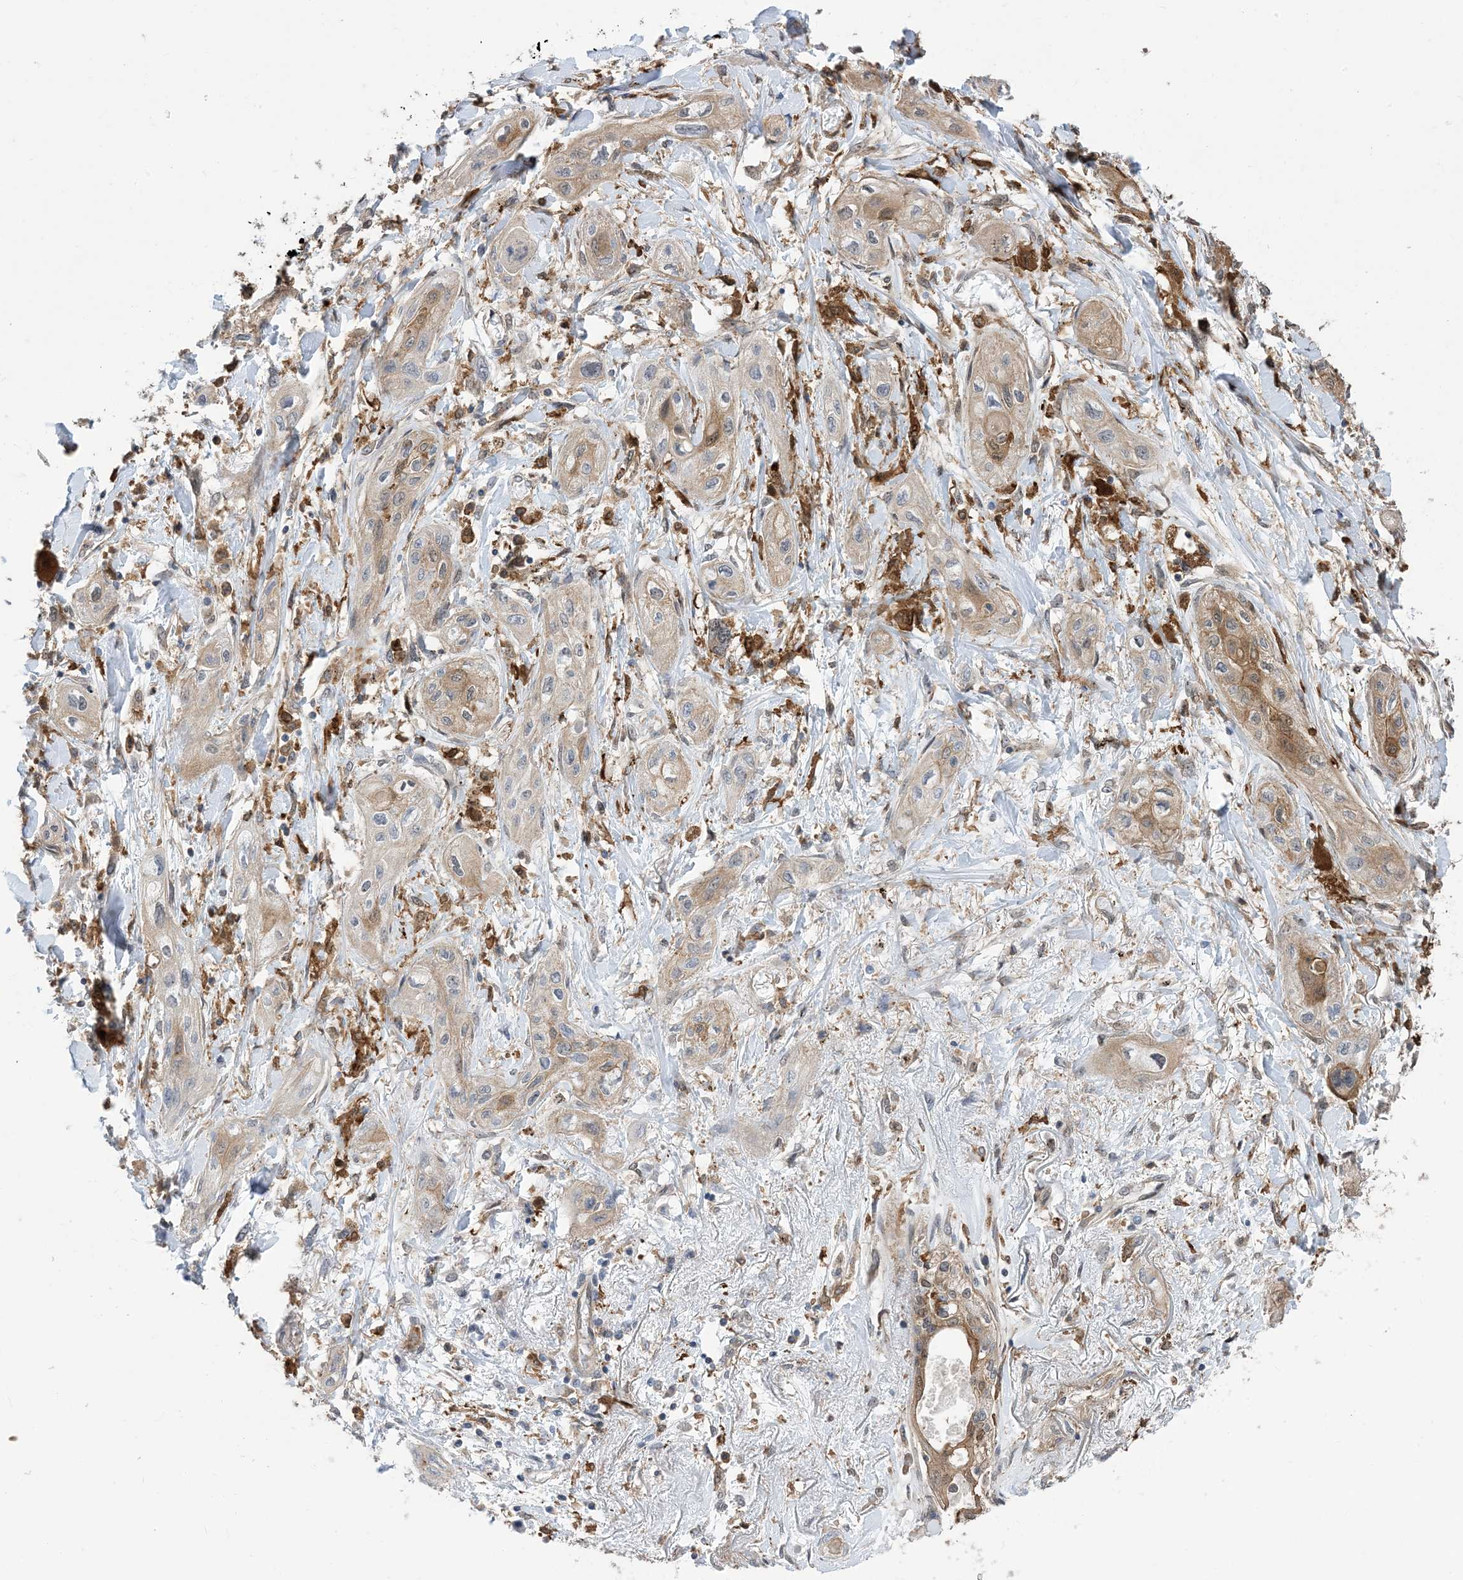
{"staining": {"intensity": "weak", "quantity": "25%-75%", "location": "cytoplasmic/membranous"}, "tissue": "lung cancer", "cell_type": "Tumor cells", "image_type": "cancer", "snomed": [{"axis": "morphology", "description": "Squamous cell carcinoma, NOS"}, {"axis": "topography", "description": "Lung"}], "caption": "Immunohistochemical staining of lung cancer (squamous cell carcinoma) shows low levels of weak cytoplasmic/membranous protein positivity in approximately 25%-75% of tumor cells.", "gene": "HS1BP3", "patient": {"sex": "female", "age": 47}}